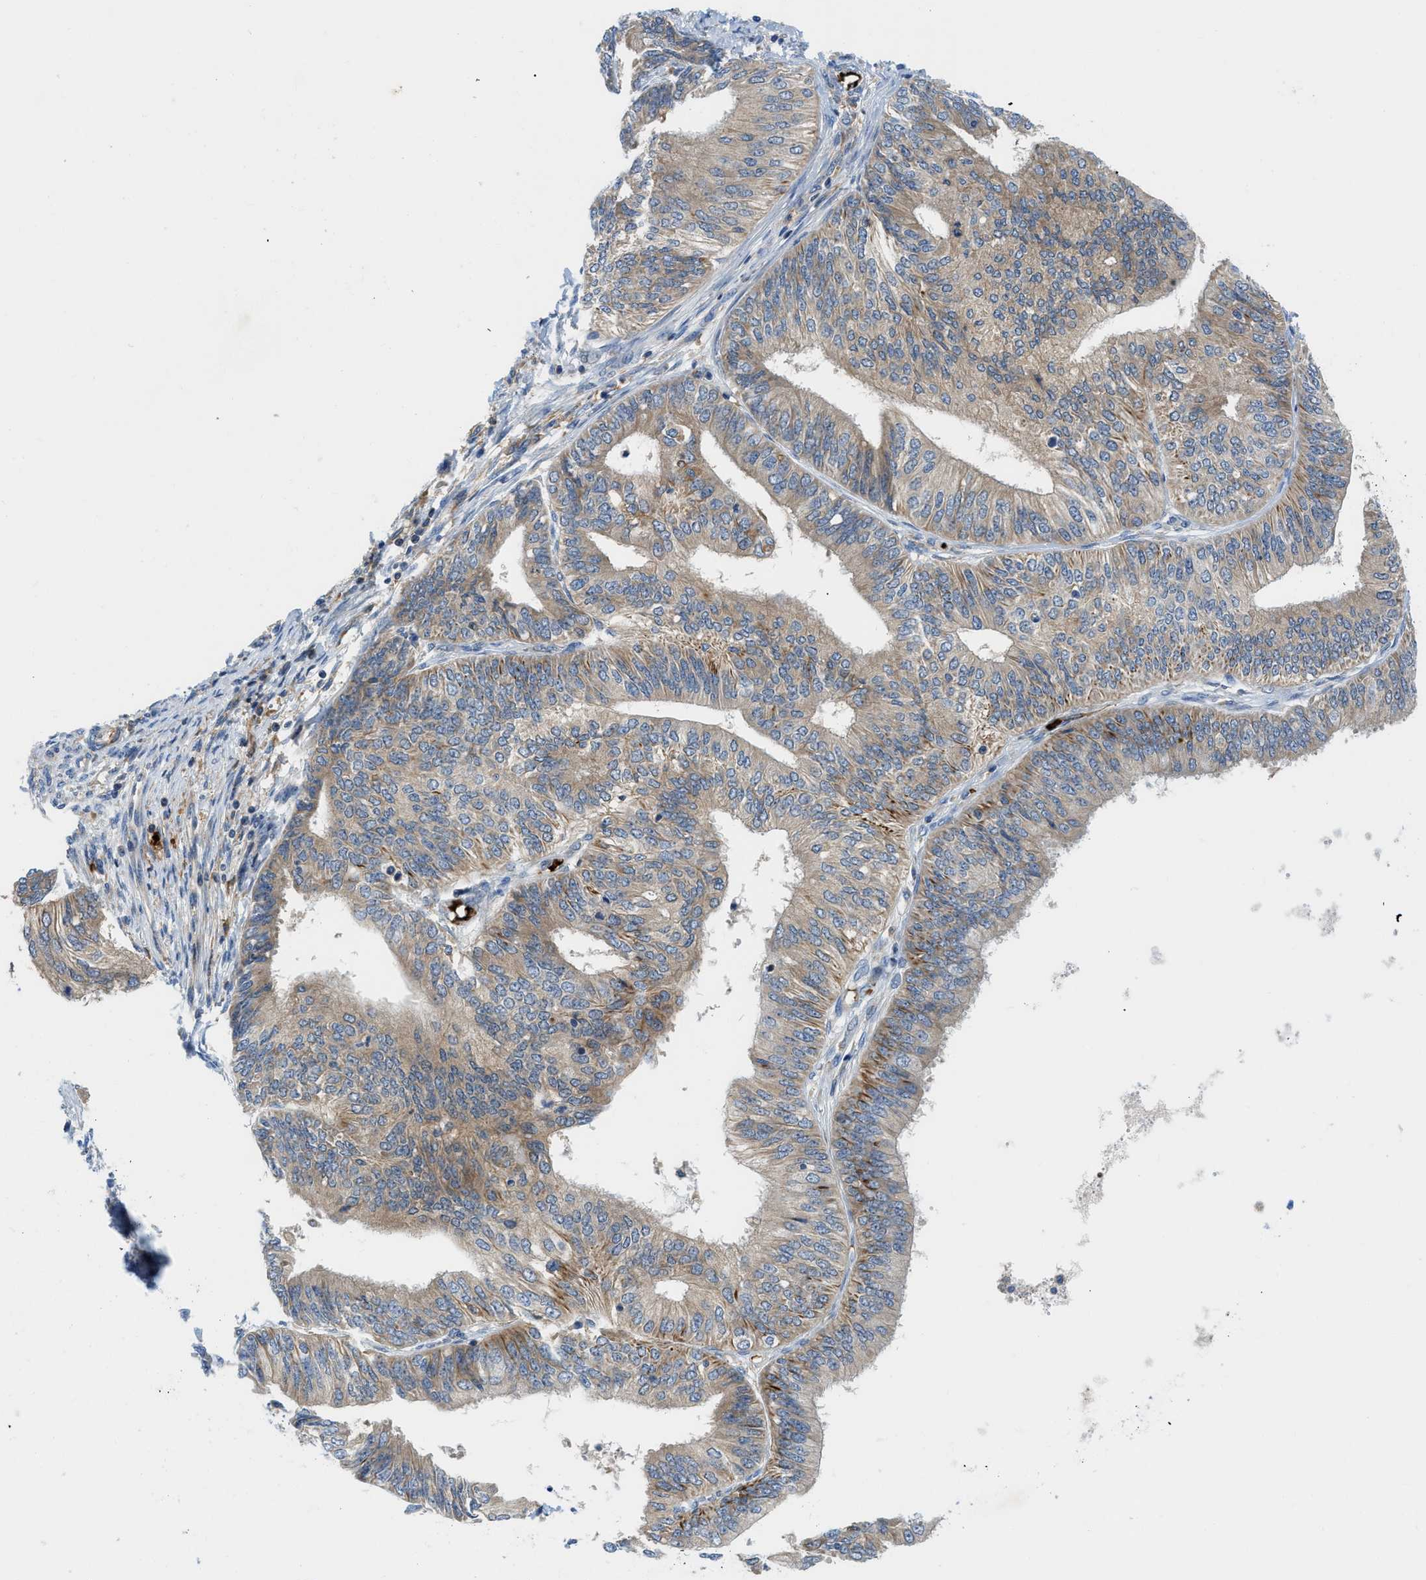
{"staining": {"intensity": "weak", "quantity": ">75%", "location": "cytoplasmic/membranous"}, "tissue": "endometrial cancer", "cell_type": "Tumor cells", "image_type": "cancer", "snomed": [{"axis": "morphology", "description": "Adenocarcinoma, NOS"}, {"axis": "topography", "description": "Endometrium"}], "caption": "About >75% of tumor cells in human endometrial cancer reveal weak cytoplasmic/membranous protein staining as visualized by brown immunohistochemical staining.", "gene": "ZNF831", "patient": {"sex": "female", "age": 58}}